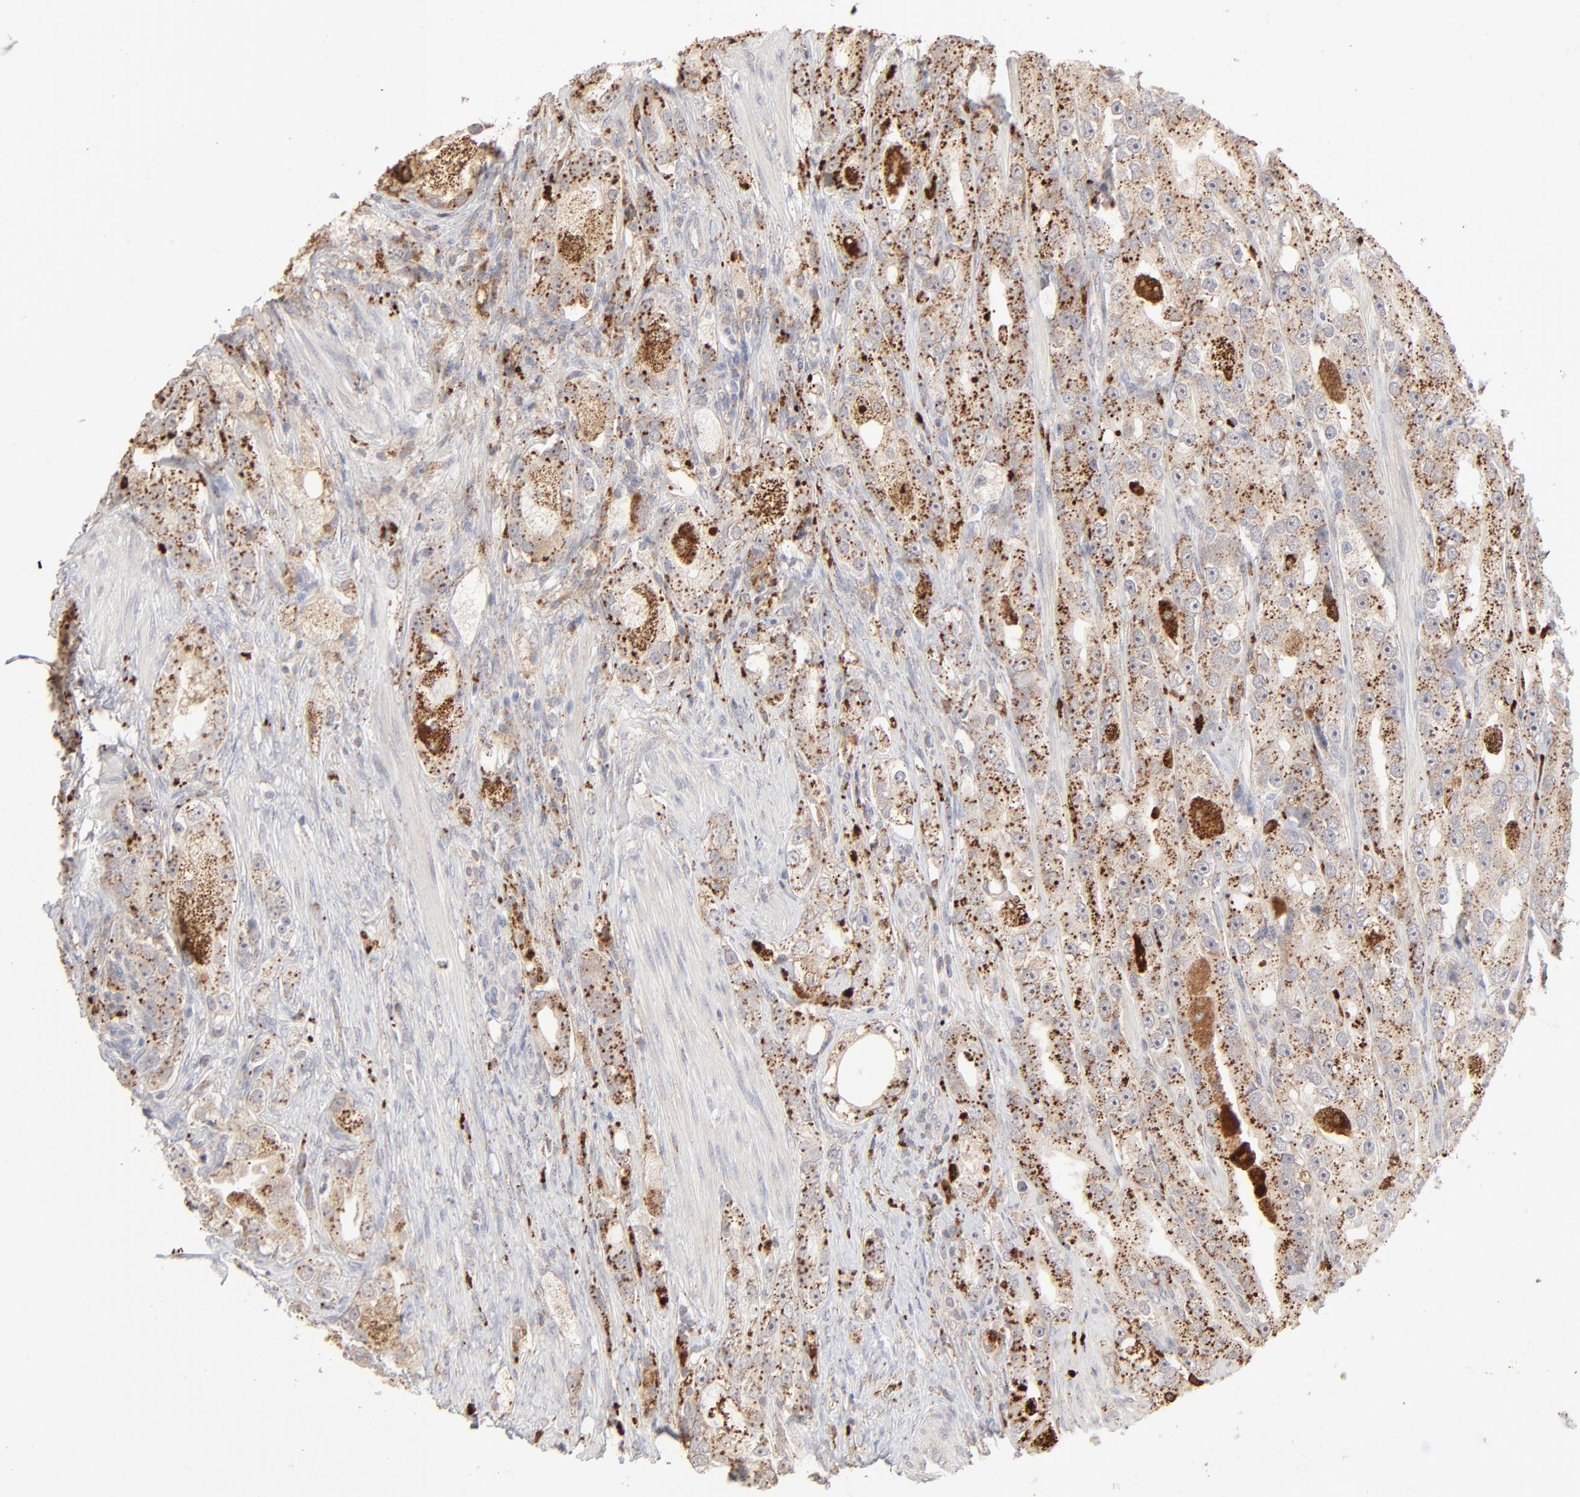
{"staining": {"intensity": "strong", "quantity": ">75%", "location": "cytoplasmic/membranous"}, "tissue": "prostate cancer", "cell_type": "Tumor cells", "image_type": "cancer", "snomed": [{"axis": "morphology", "description": "Adenocarcinoma, High grade"}, {"axis": "topography", "description": "Prostate"}], "caption": "Strong cytoplasmic/membranous positivity for a protein is identified in about >75% of tumor cells of prostate adenocarcinoma (high-grade) using immunohistochemistry.", "gene": "POMT2", "patient": {"sex": "male", "age": 63}}